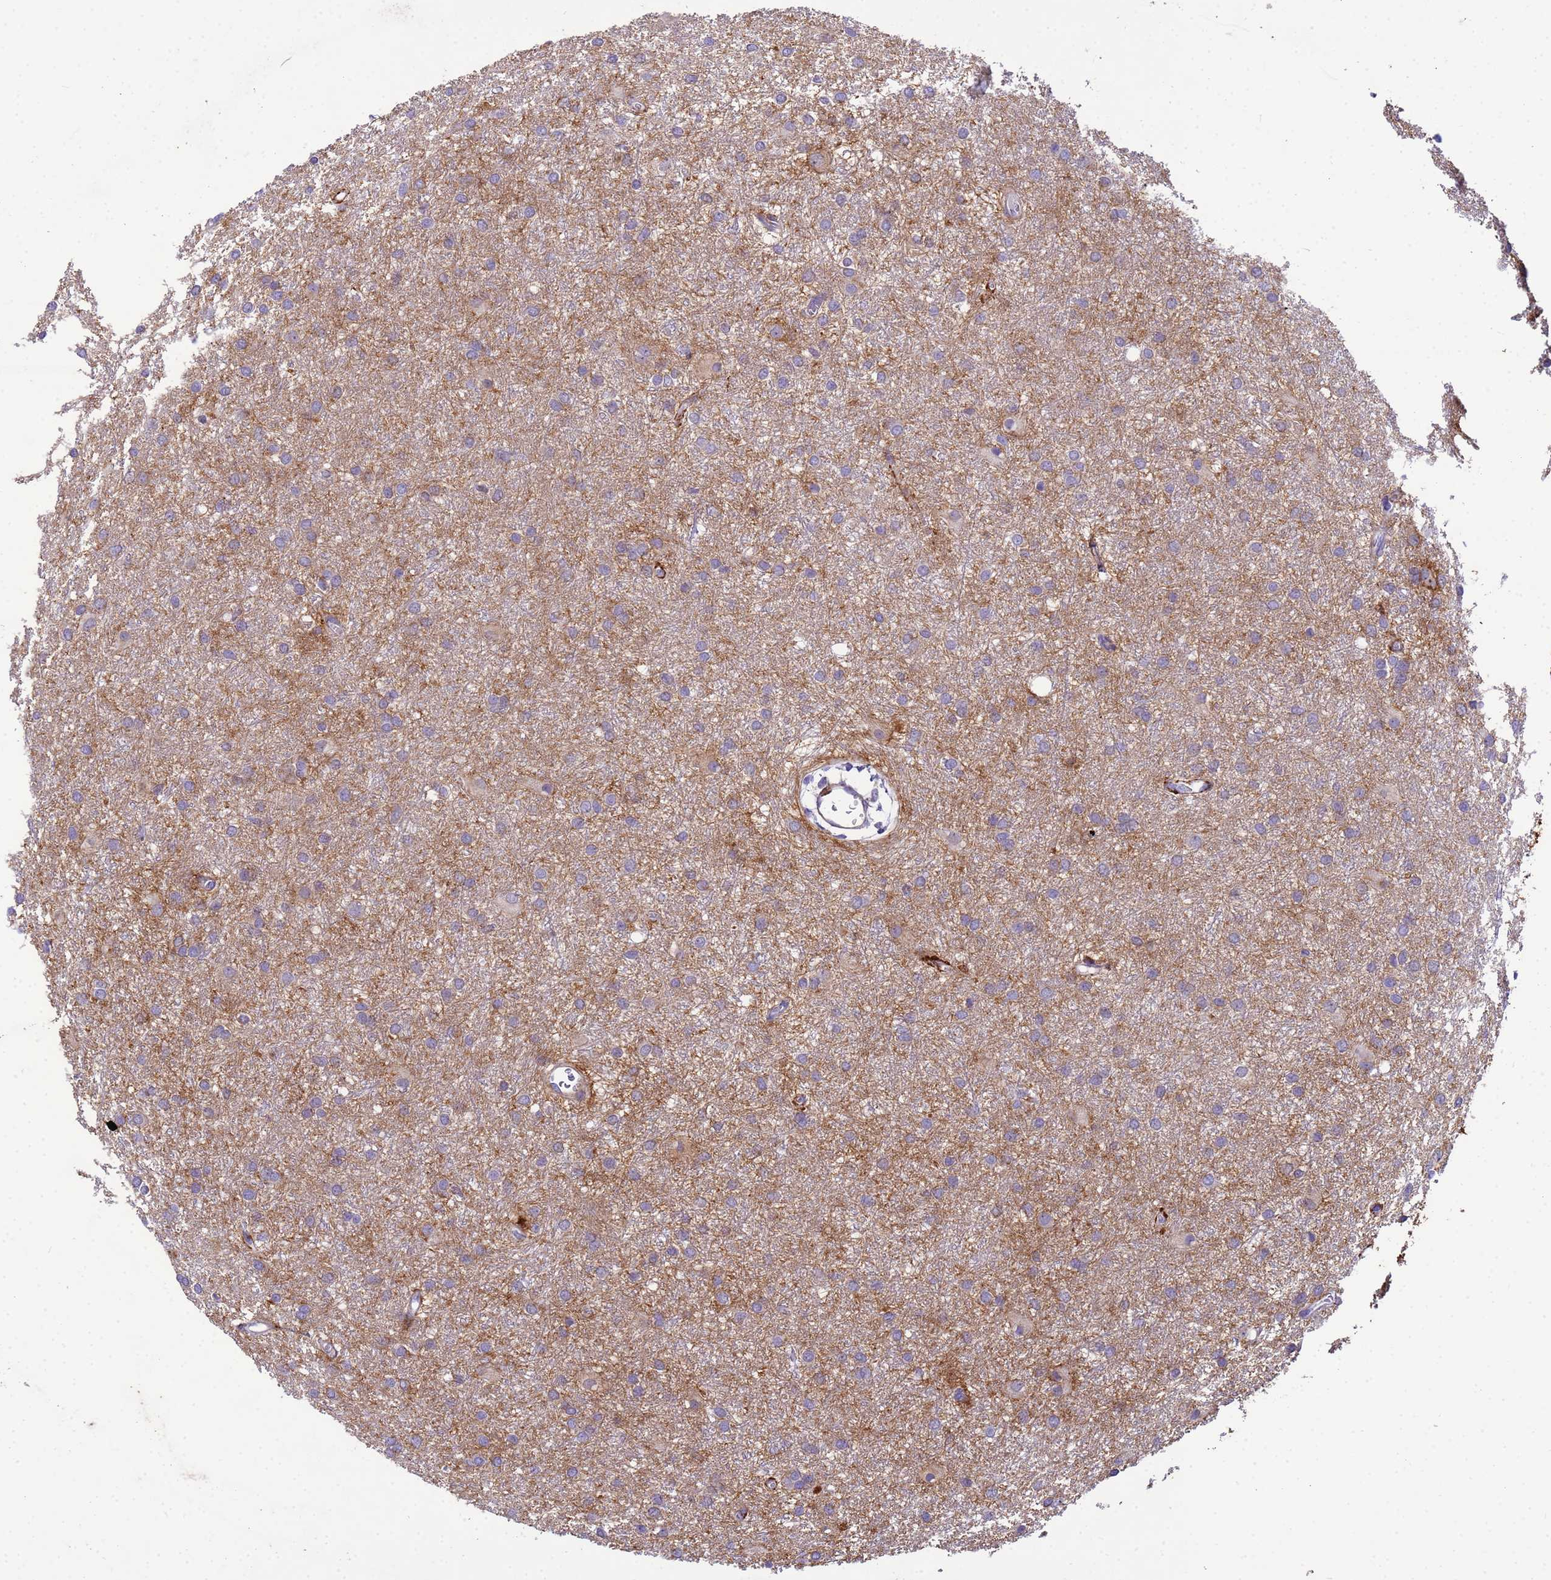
{"staining": {"intensity": "negative", "quantity": "none", "location": "none"}, "tissue": "glioma", "cell_type": "Tumor cells", "image_type": "cancer", "snomed": [{"axis": "morphology", "description": "Glioma, malignant, High grade"}, {"axis": "topography", "description": "Brain"}], "caption": "DAB immunohistochemical staining of glioma demonstrates no significant staining in tumor cells. Nuclei are stained in blue.", "gene": "P2RX7", "patient": {"sex": "female", "age": 50}}